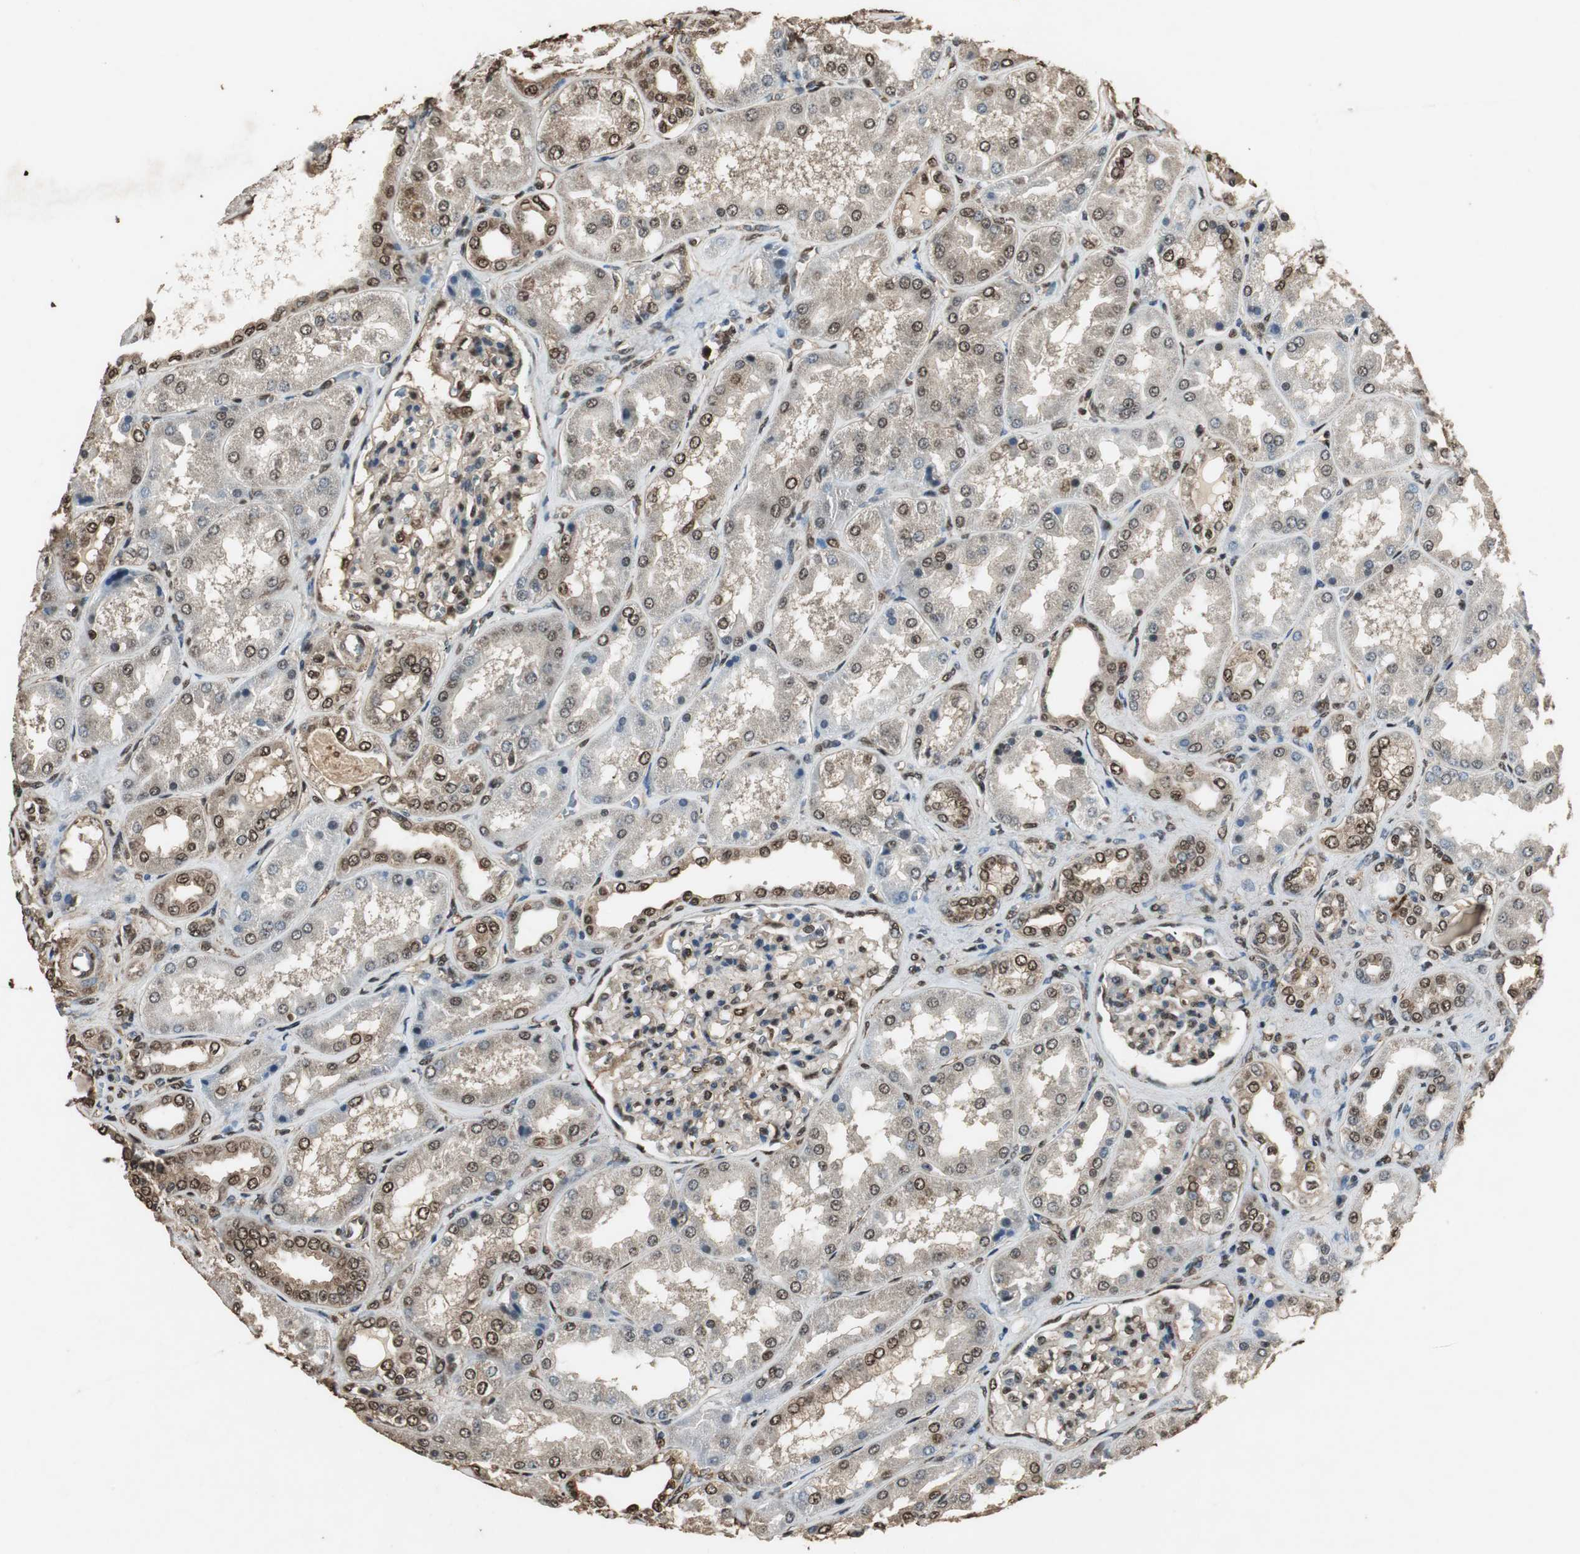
{"staining": {"intensity": "moderate", "quantity": ">75%", "location": "cytoplasmic/membranous,nuclear"}, "tissue": "kidney", "cell_type": "Cells in glomeruli", "image_type": "normal", "snomed": [{"axis": "morphology", "description": "Normal tissue, NOS"}, {"axis": "topography", "description": "Kidney"}], "caption": "DAB immunohistochemical staining of normal kidney displays moderate cytoplasmic/membranous,nuclear protein expression in about >75% of cells in glomeruli. Using DAB (3,3'-diaminobenzidine) (brown) and hematoxylin (blue) stains, captured at high magnification using brightfield microscopy.", "gene": "PPP1R13B", "patient": {"sex": "female", "age": 56}}